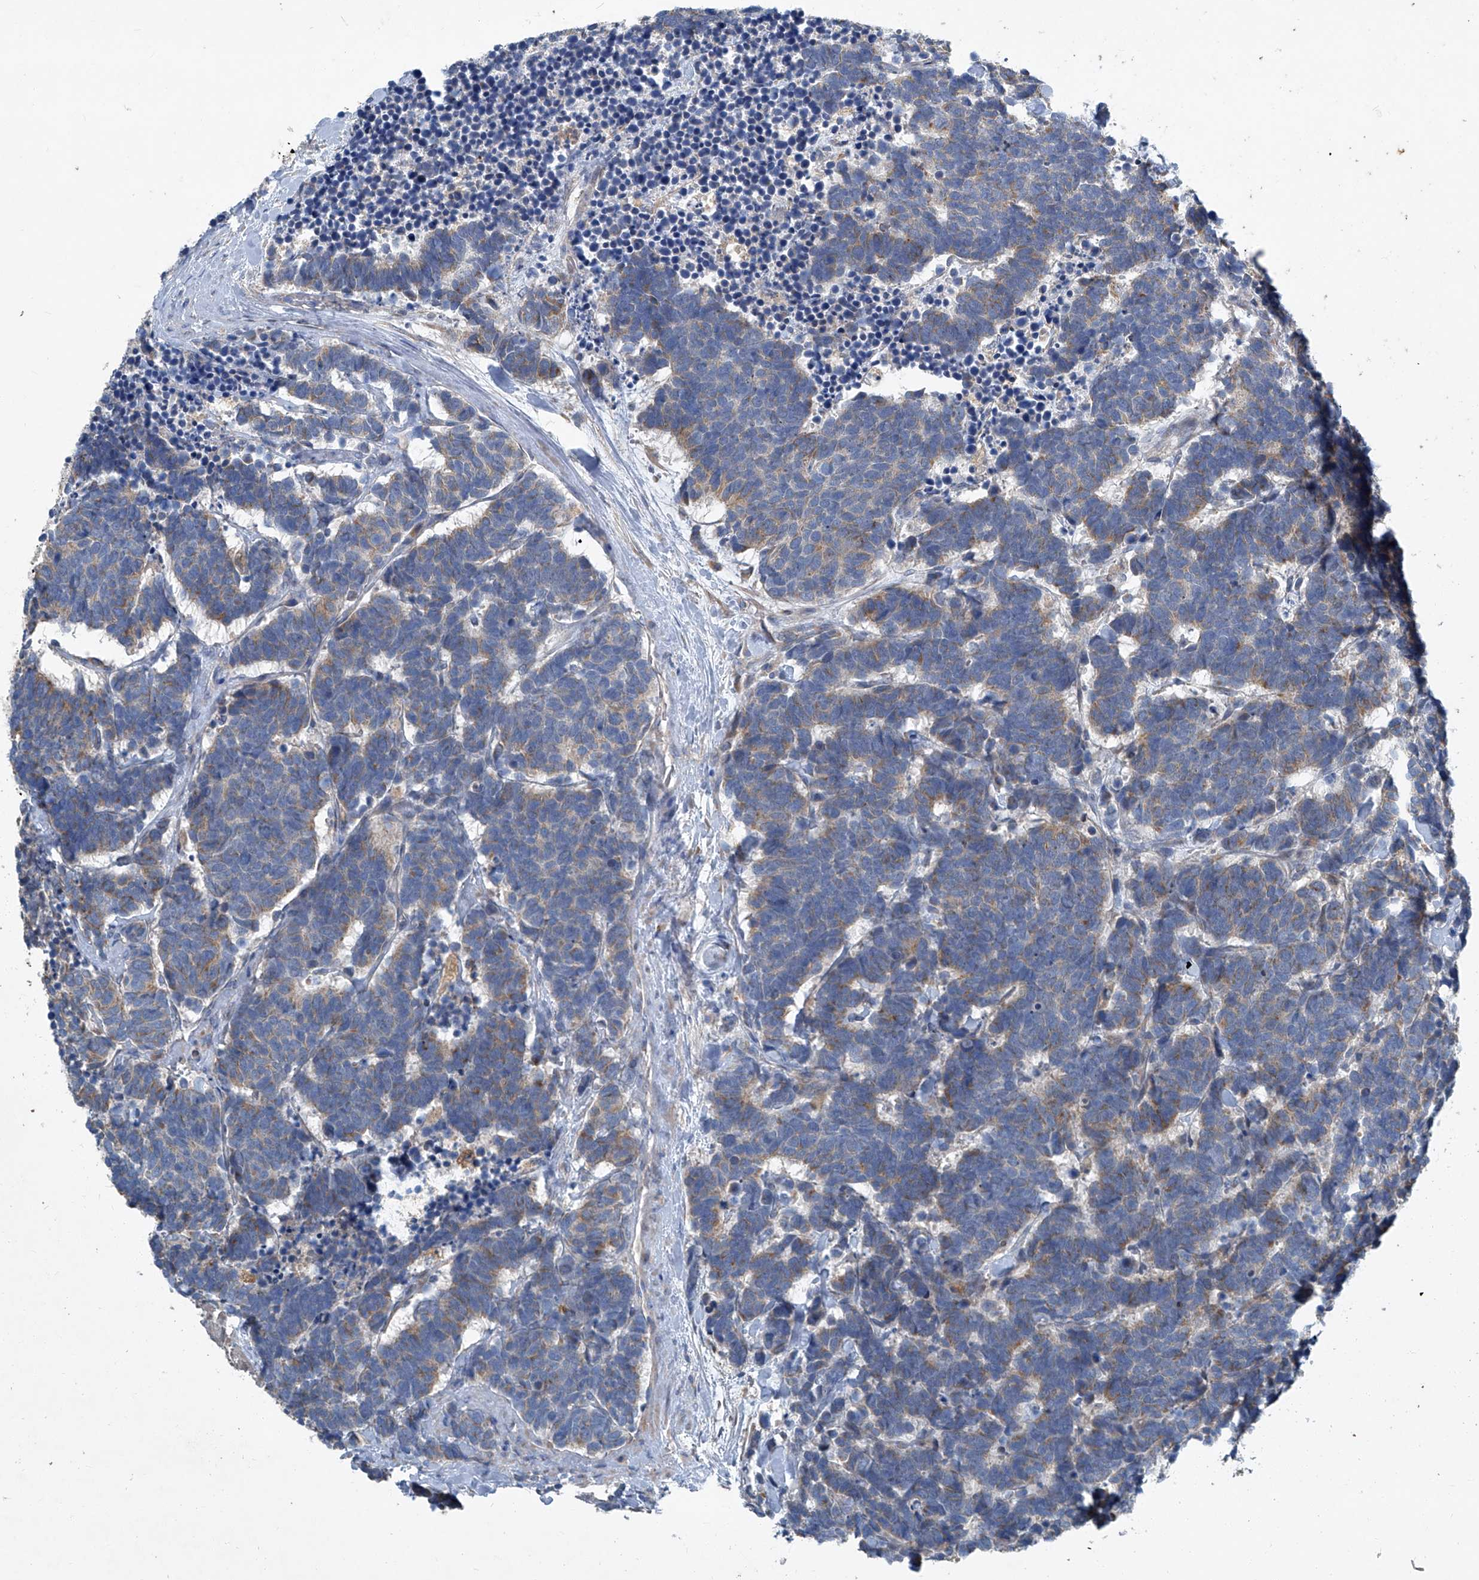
{"staining": {"intensity": "weak", "quantity": ">75%", "location": "cytoplasmic/membranous"}, "tissue": "carcinoid", "cell_type": "Tumor cells", "image_type": "cancer", "snomed": [{"axis": "morphology", "description": "Carcinoma, NOS"}, {"axis": "morphology", "description": "Carcinoid, malignant, NOS"}, {"axis": "topography", "description": "Urinary bladder"}], "caption": "Tumor cells demonstrate low levels of weak cytoplasmic/membranous staining in about >75% of cells in human carcinoid.", "gene": "SLC26A11", "patient": {"sex": "male", "age": 57}}